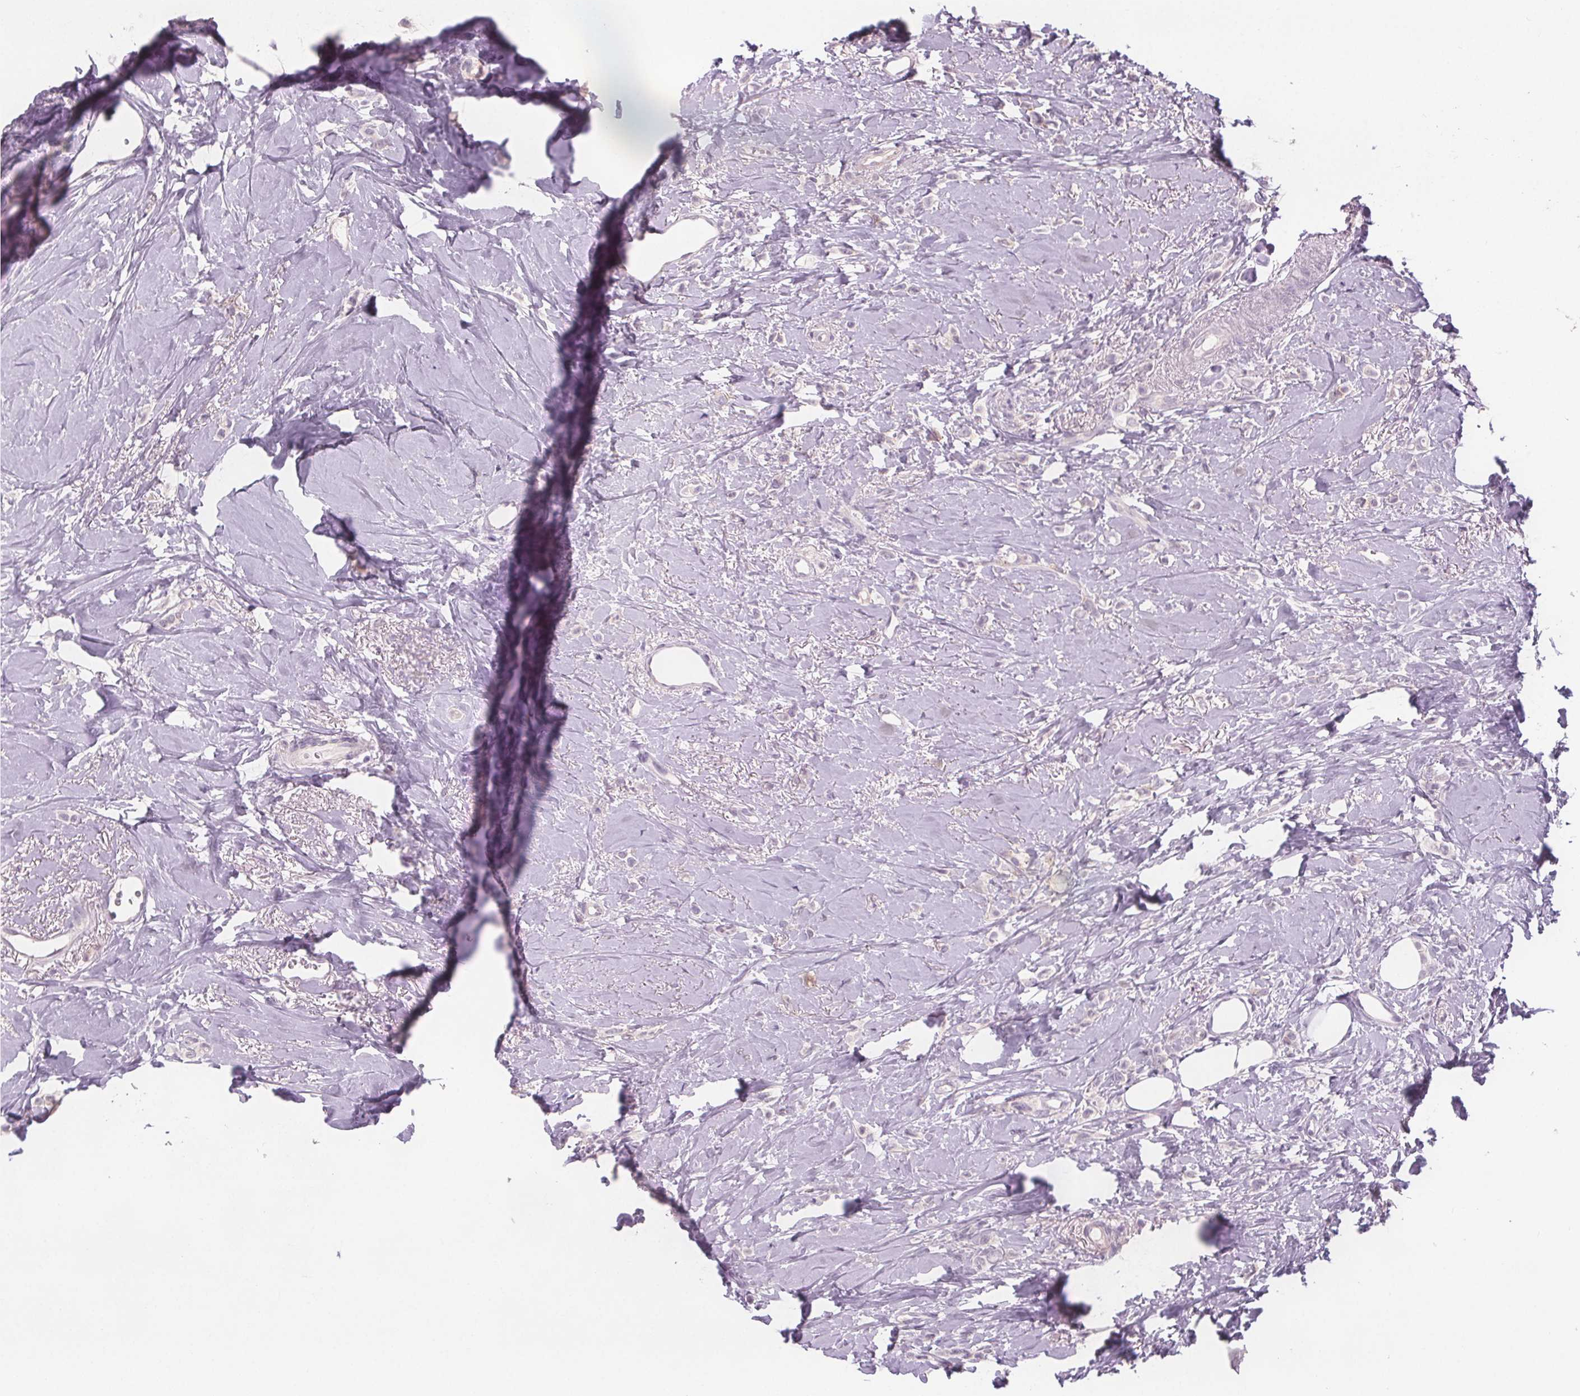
{"staining": {"intensity": "negative", "quantity": "none", "location": "none"}, "tissue": "breast cancer", "cell_type": "Tumor cells", "image_type": "cancer", "snomed": [{"axis": "morphology", "description": "Lobular carcinoma"}, {"axis": "topography", "description": "Breast"}], "caption": "DAB immunohistochemical staining of human breast cancer shows no significant expression in tumor cells.", "gene": "ATP1A1", "patient": {"sex": "female", "age": 66}}